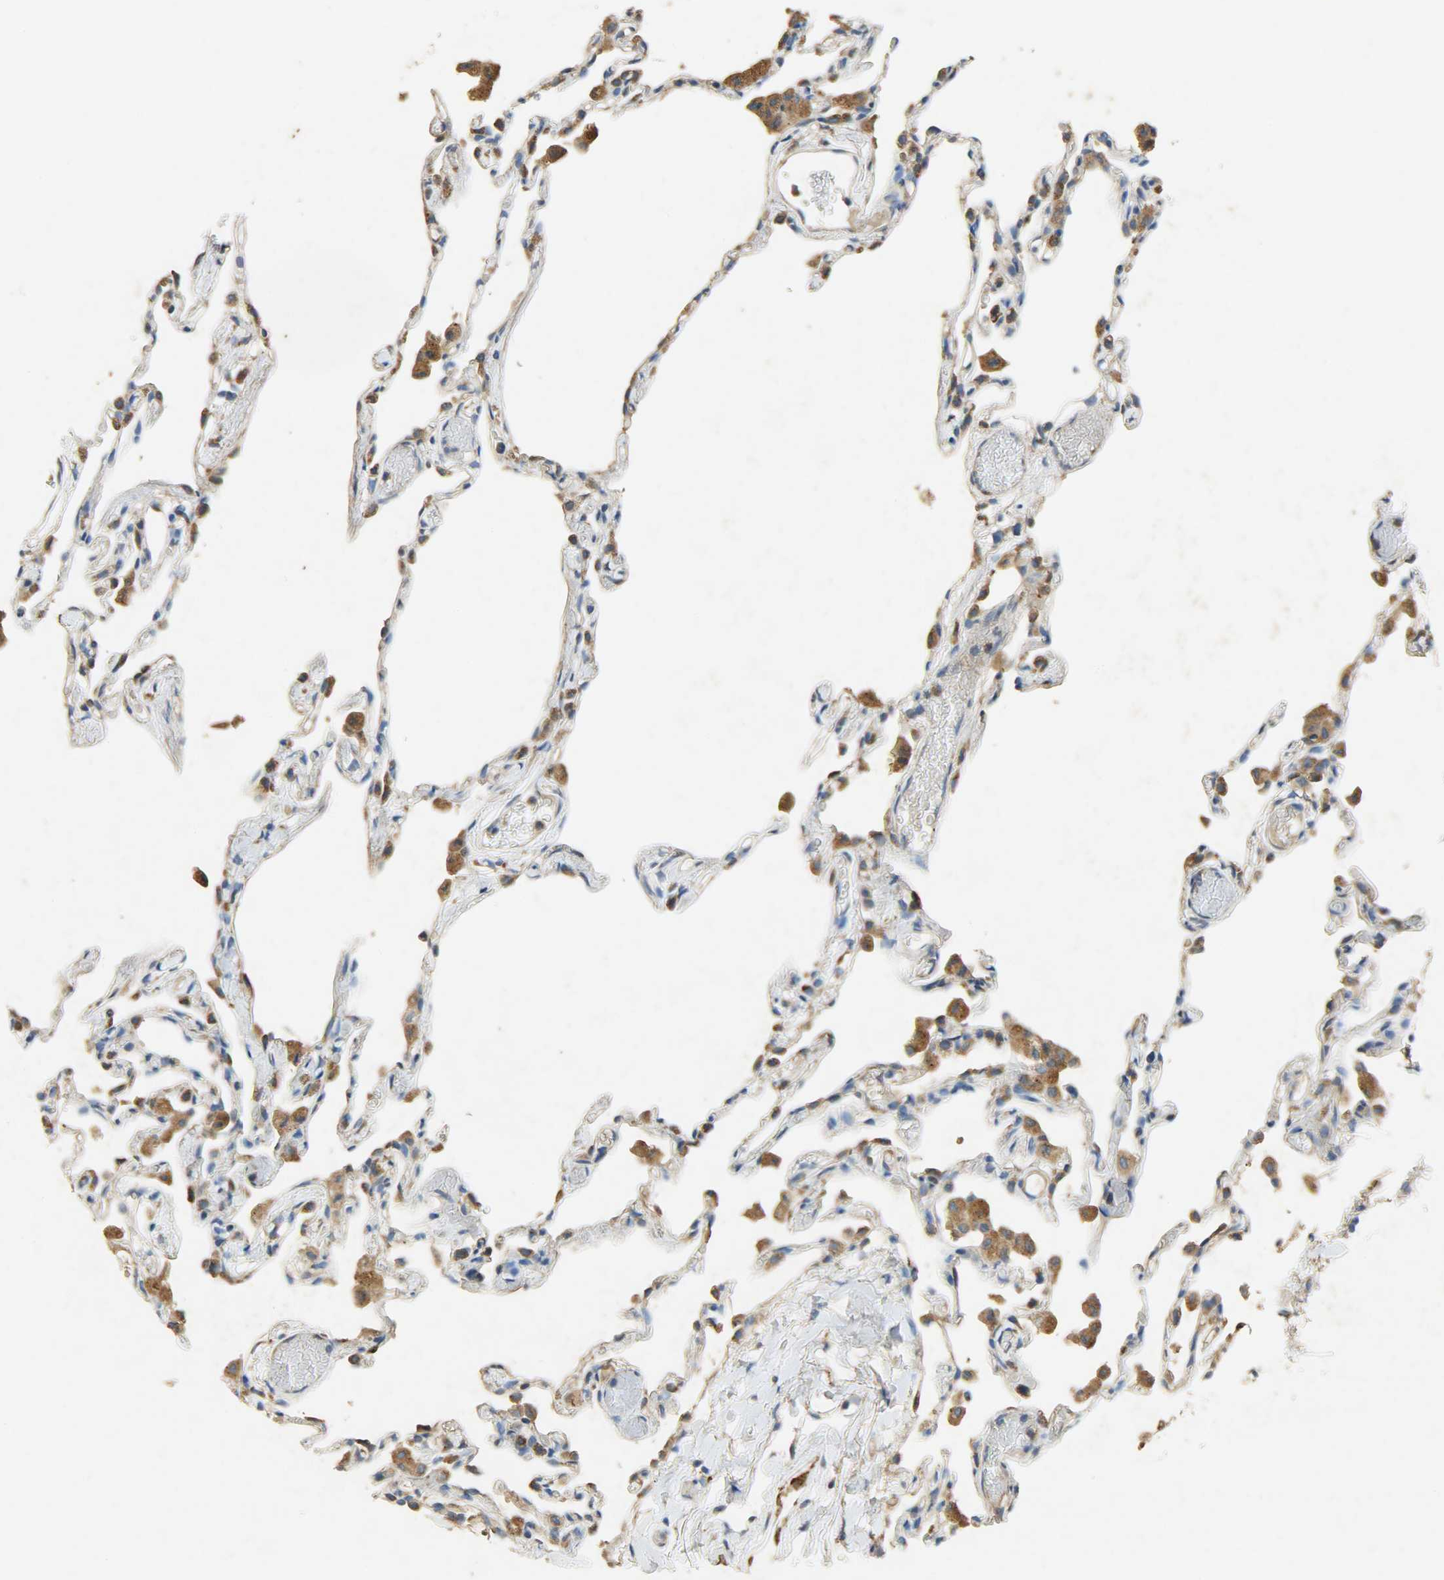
{"staining": {"intensity": "moderate", "quantity": "25%-75%", "location": "cytoplasmic/membranous"}, "tissue": "lung", "cell_type": "Alveolar cells", "image_type": "normal", "snomed": [{"axis": "morphology", "description": "Normal tissue, NOS"}, {"axis": "topography", "description": "Lung"}], "caption": "Immunohistochemical staining of benign human lung exhibits medium levels of moderate cytoplasmic/membranous staining in approximately 25%-75% of alveolar cells.", "gene": "HSPA5", "patient": {"sex": "female", "age": 49}}